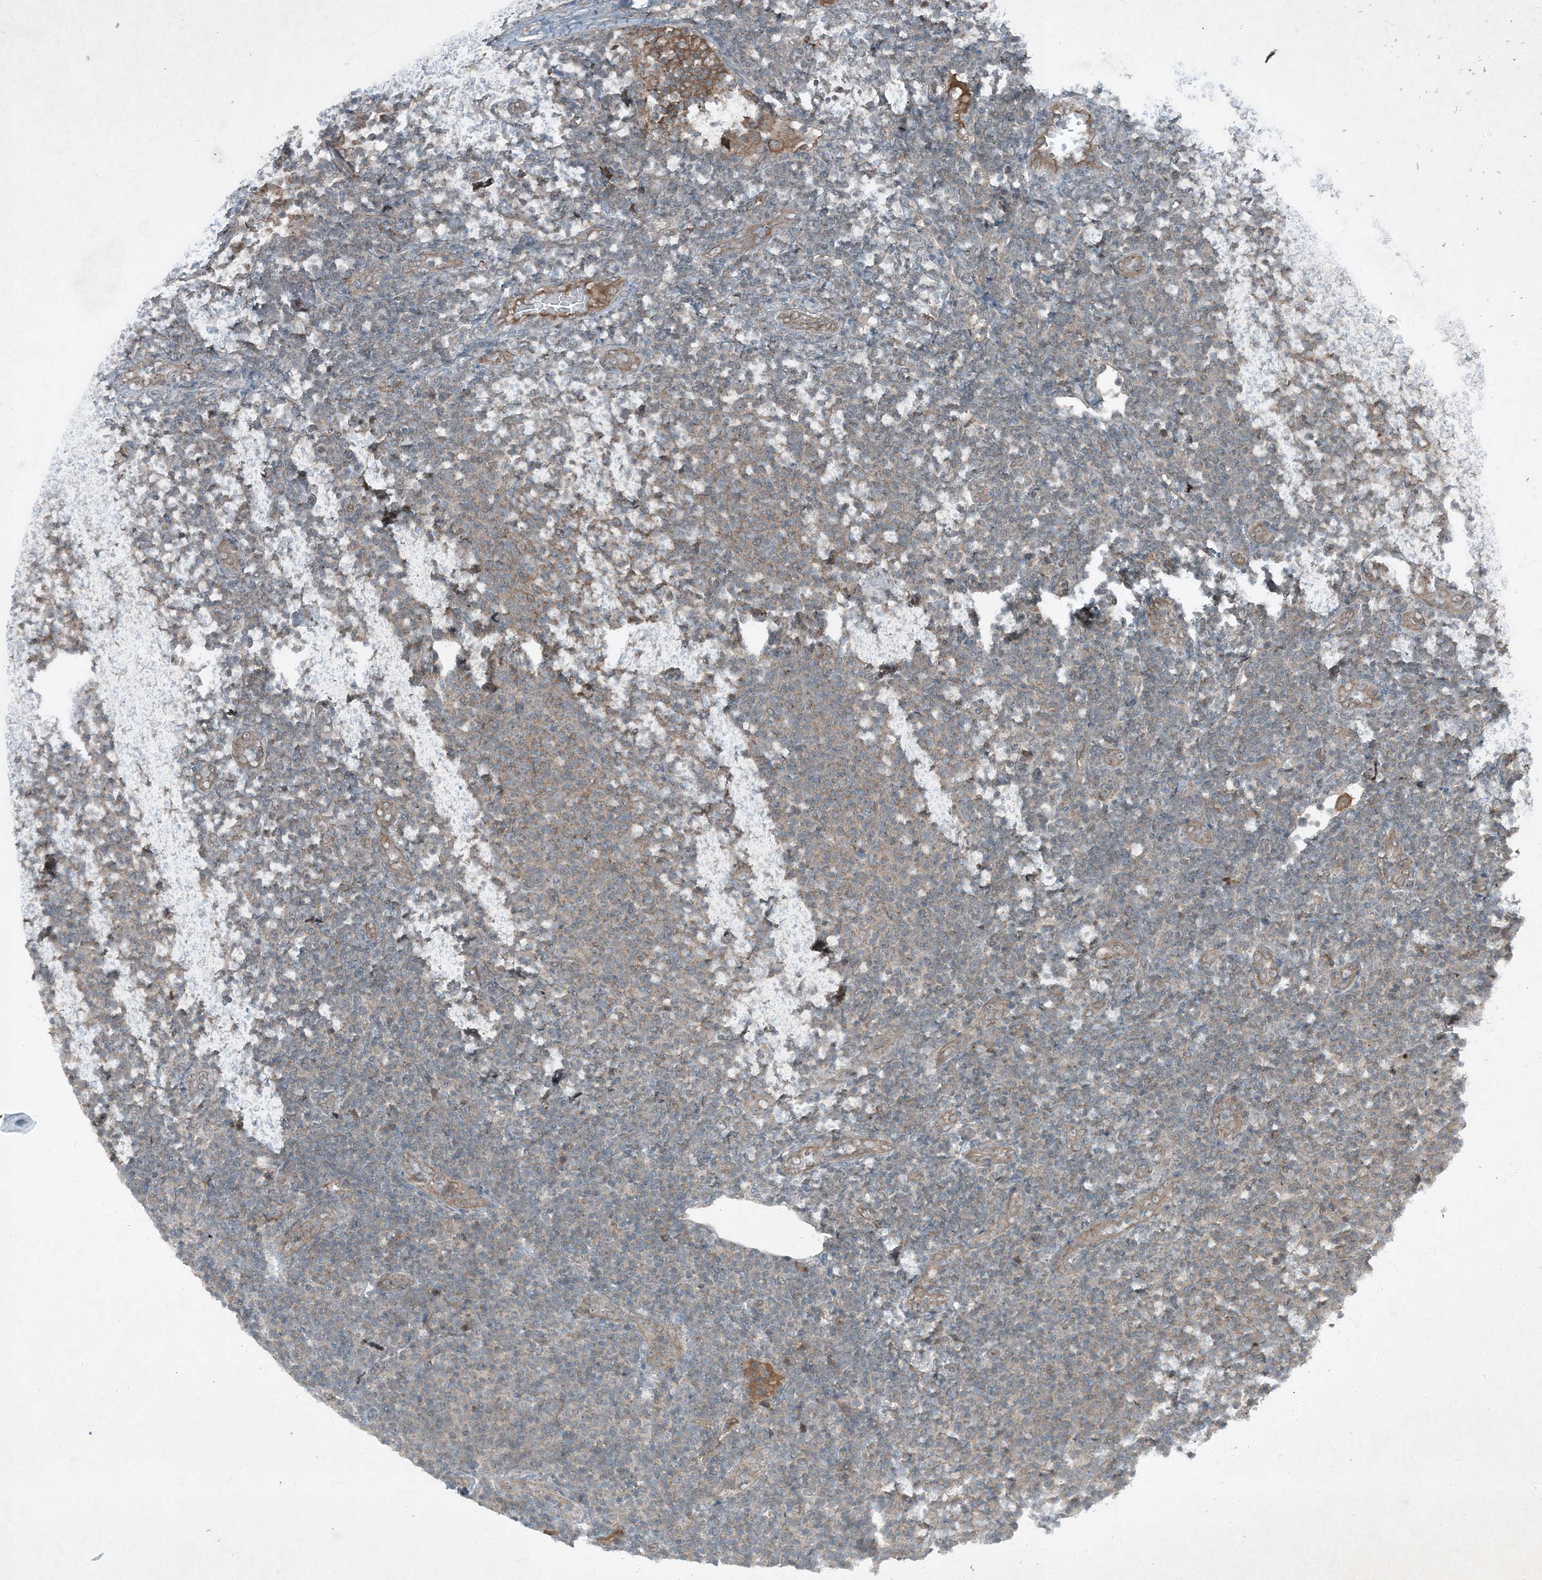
{"staining": {"intensity": "negative", "quantity": "none", "location": "none"}, "tissue": "lymphoma", "cell_type": "Tumor cells", "image_type": "cancer", "snomed": [{"axis": "morphology", "description": "Malignant lymphoma, non-Hodgkin's type, Low grade"}, {"axis": "topography", "description": "Lymph node"}], "caption": "This is an IHC image of human lymphoma. There is no expression in tumor cells.", "gene": "MDN1", "patient": {"sex": "male", "age": 66}}